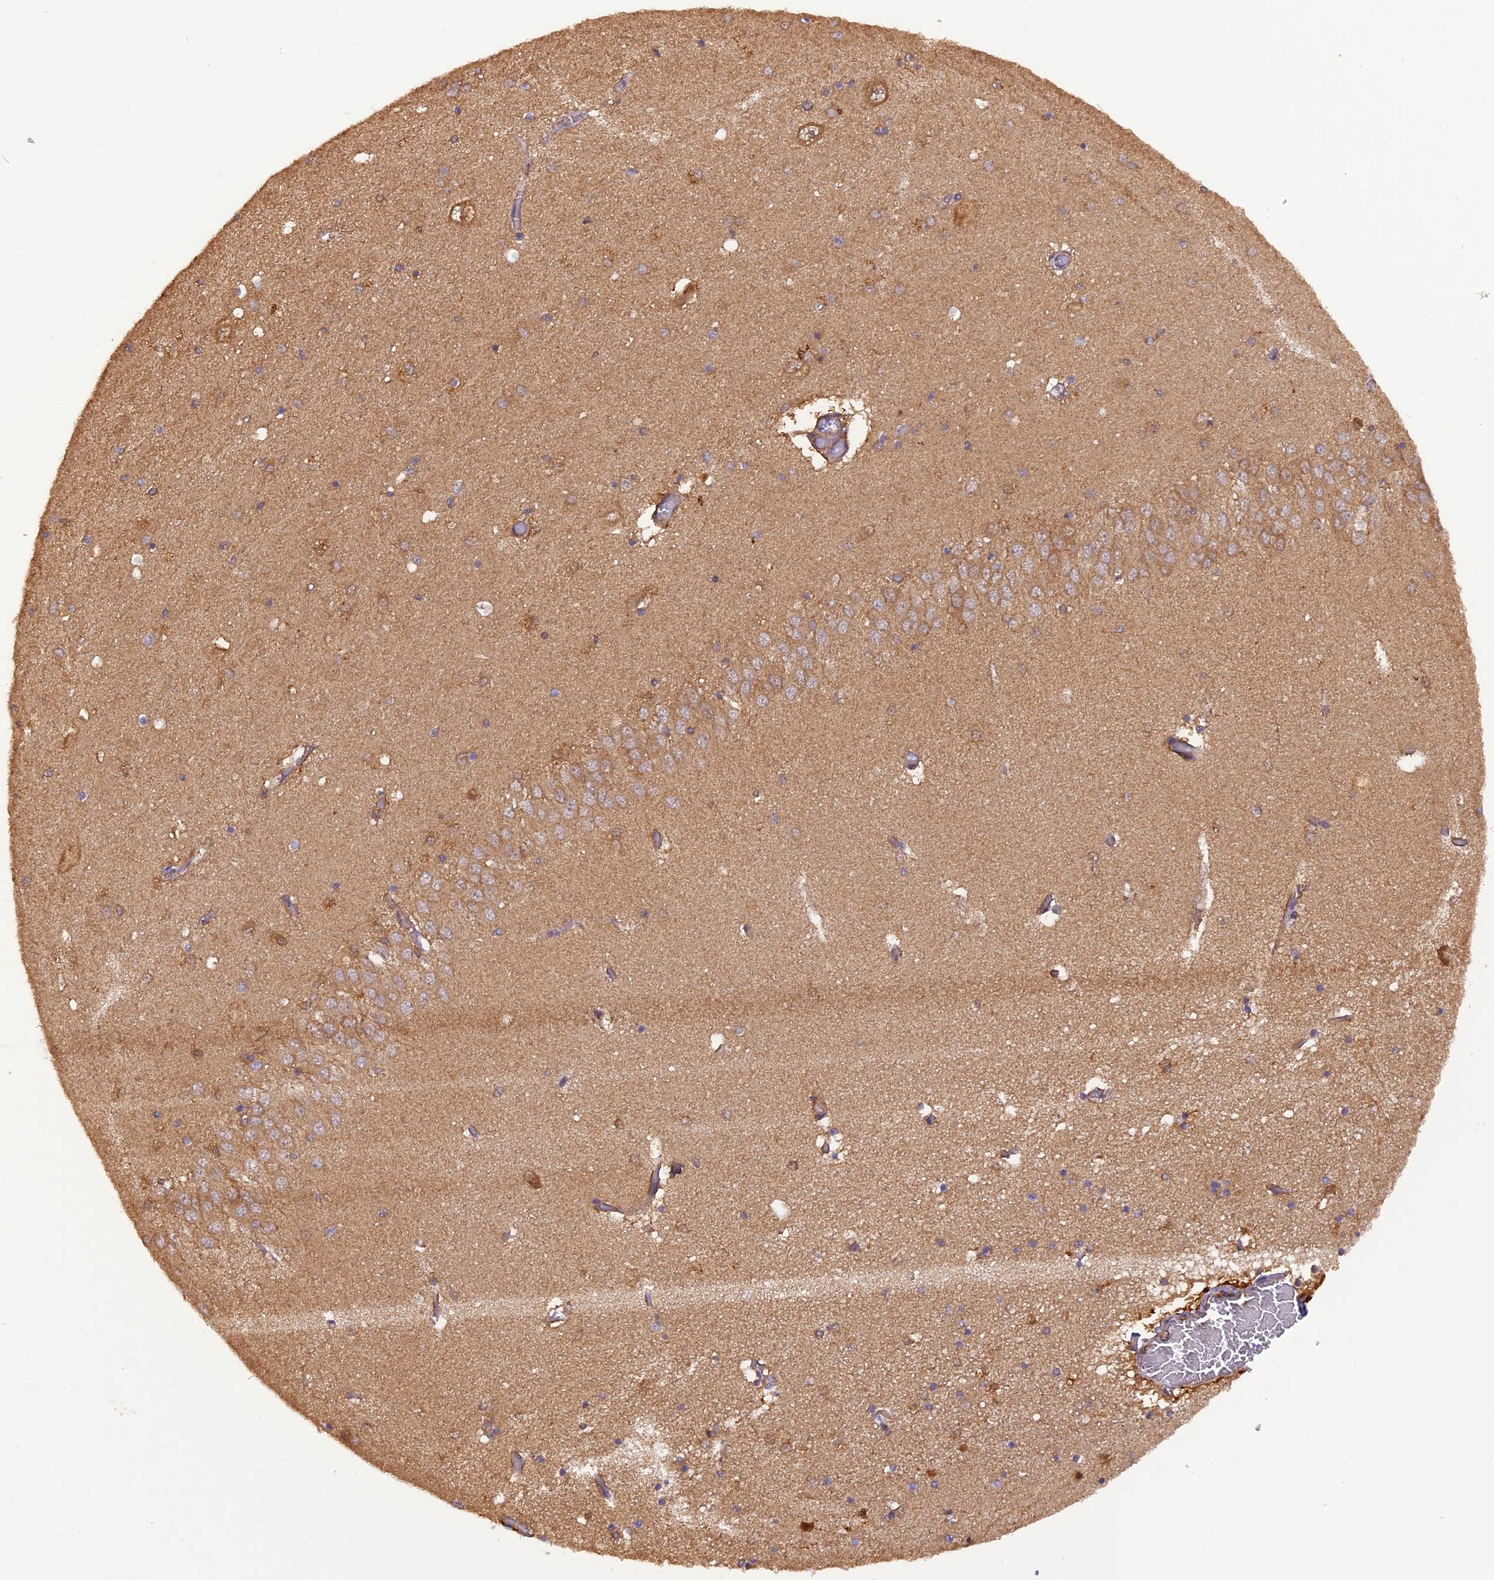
{"staining": {"intensity": "negative", "quantity": "none", "location": "none"}, "tissue": "hippocampus", "cell_type": "Glial cells", "image_type": "normal", "snomed": [{"axis": "morphology", "description": "Normal tissue, NOS"}, {"axis": "topography", "description": "Hippocampus"}], "caption": "IHC image of benign hippocampus stained for a protein (brown), which shows no expression in glial cells.", "gene": "STOML1", "patient": {"sex": "male", "age": 70}}